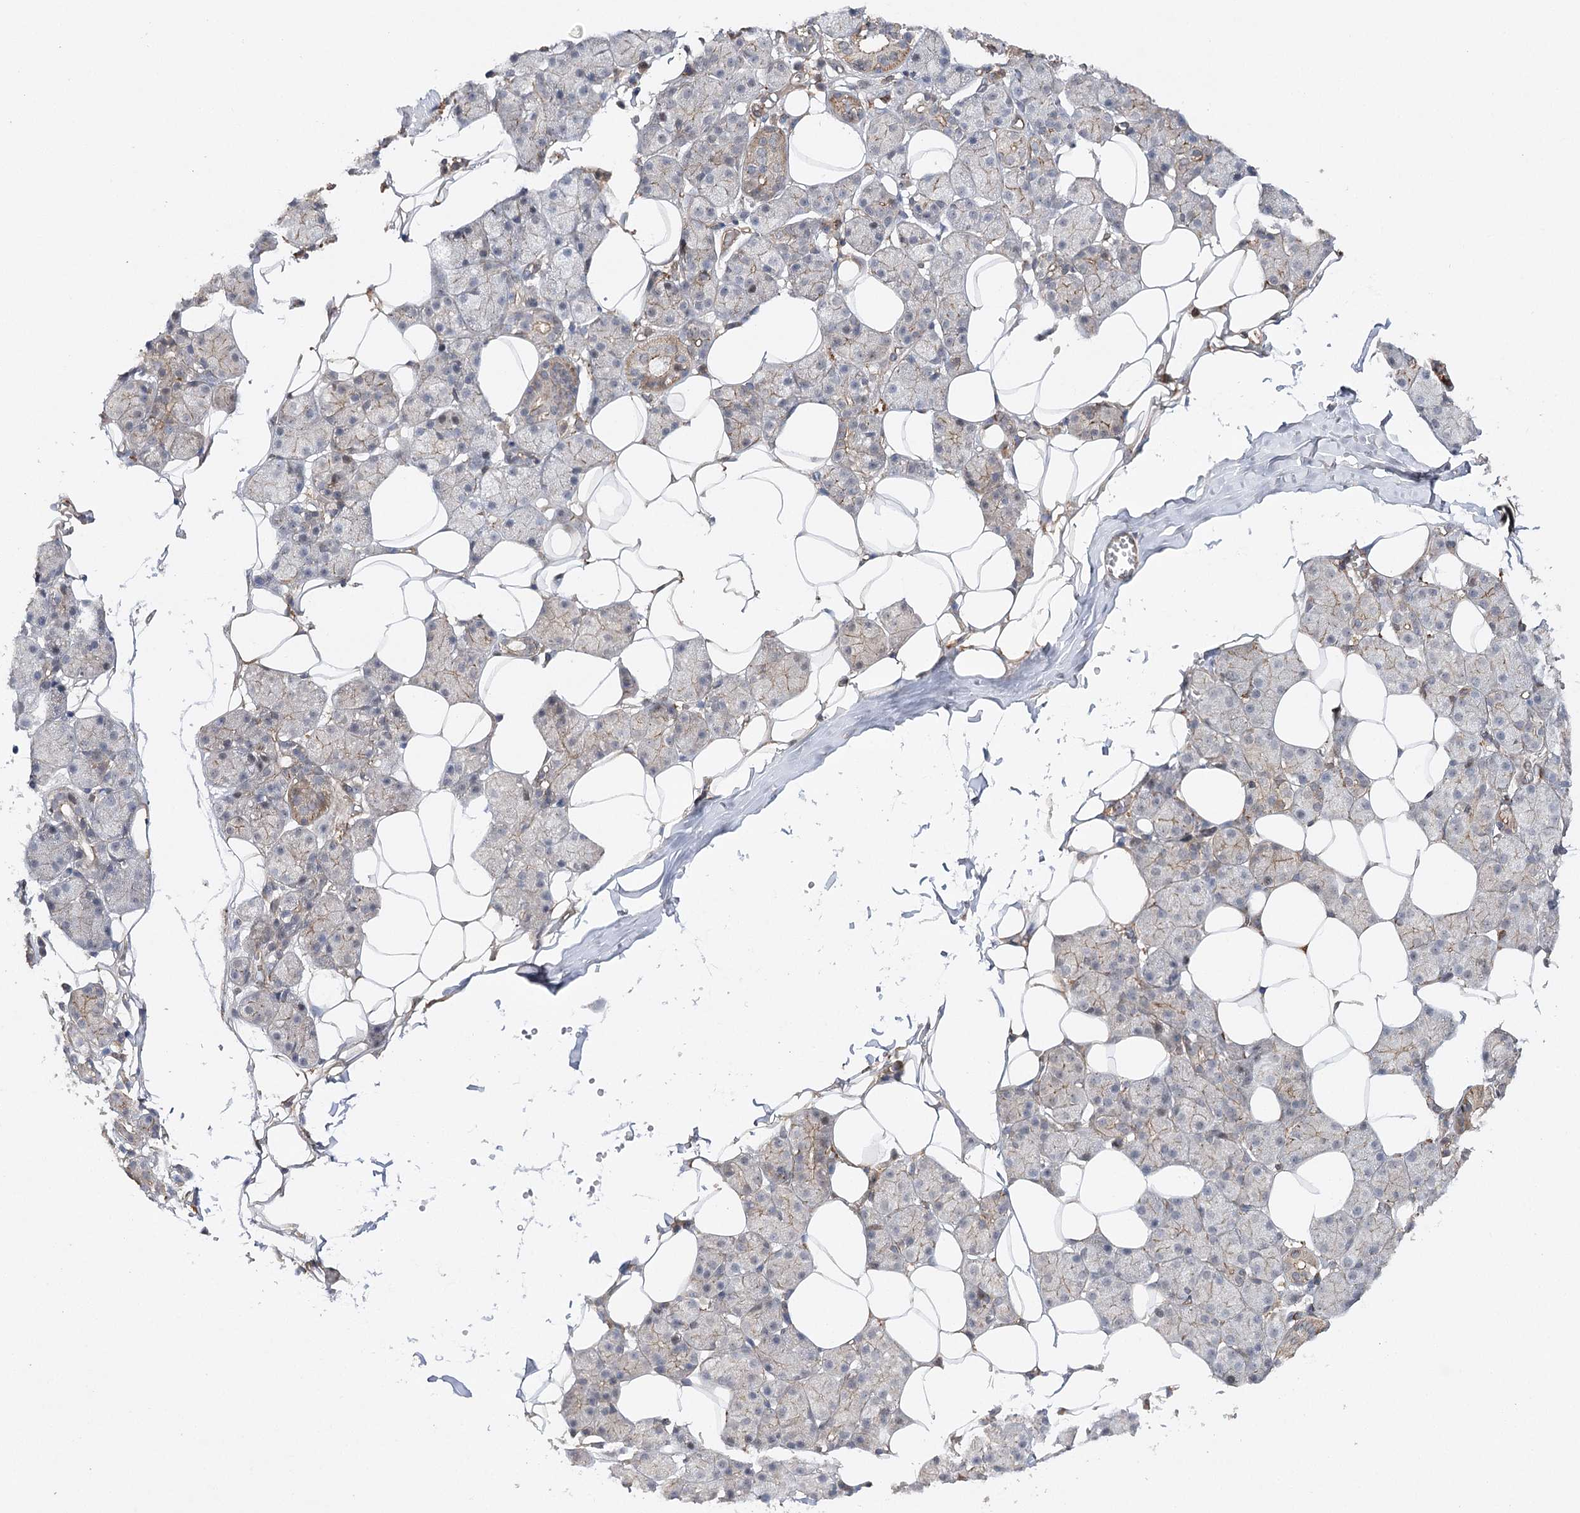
{"staining": {"intensity": "weak", "quantity": "<25%", "location": "cytoplasmic/membranous"}, "tissue": "salivary gland", "cell_type": "Glandular cells", "image_type": "normal", "snomed": [{"axis": "morphology", "description": "Normal tissue, NOS"}, {"axis": "topography", "description": "Salivary gland"}], "caption": "This is a histopathology image of IHC staining of benign salivary gland, which shows no positivity in glandular cells.", "gene": "OBSL1", "patient": {"sex": "female", "age": 33}}